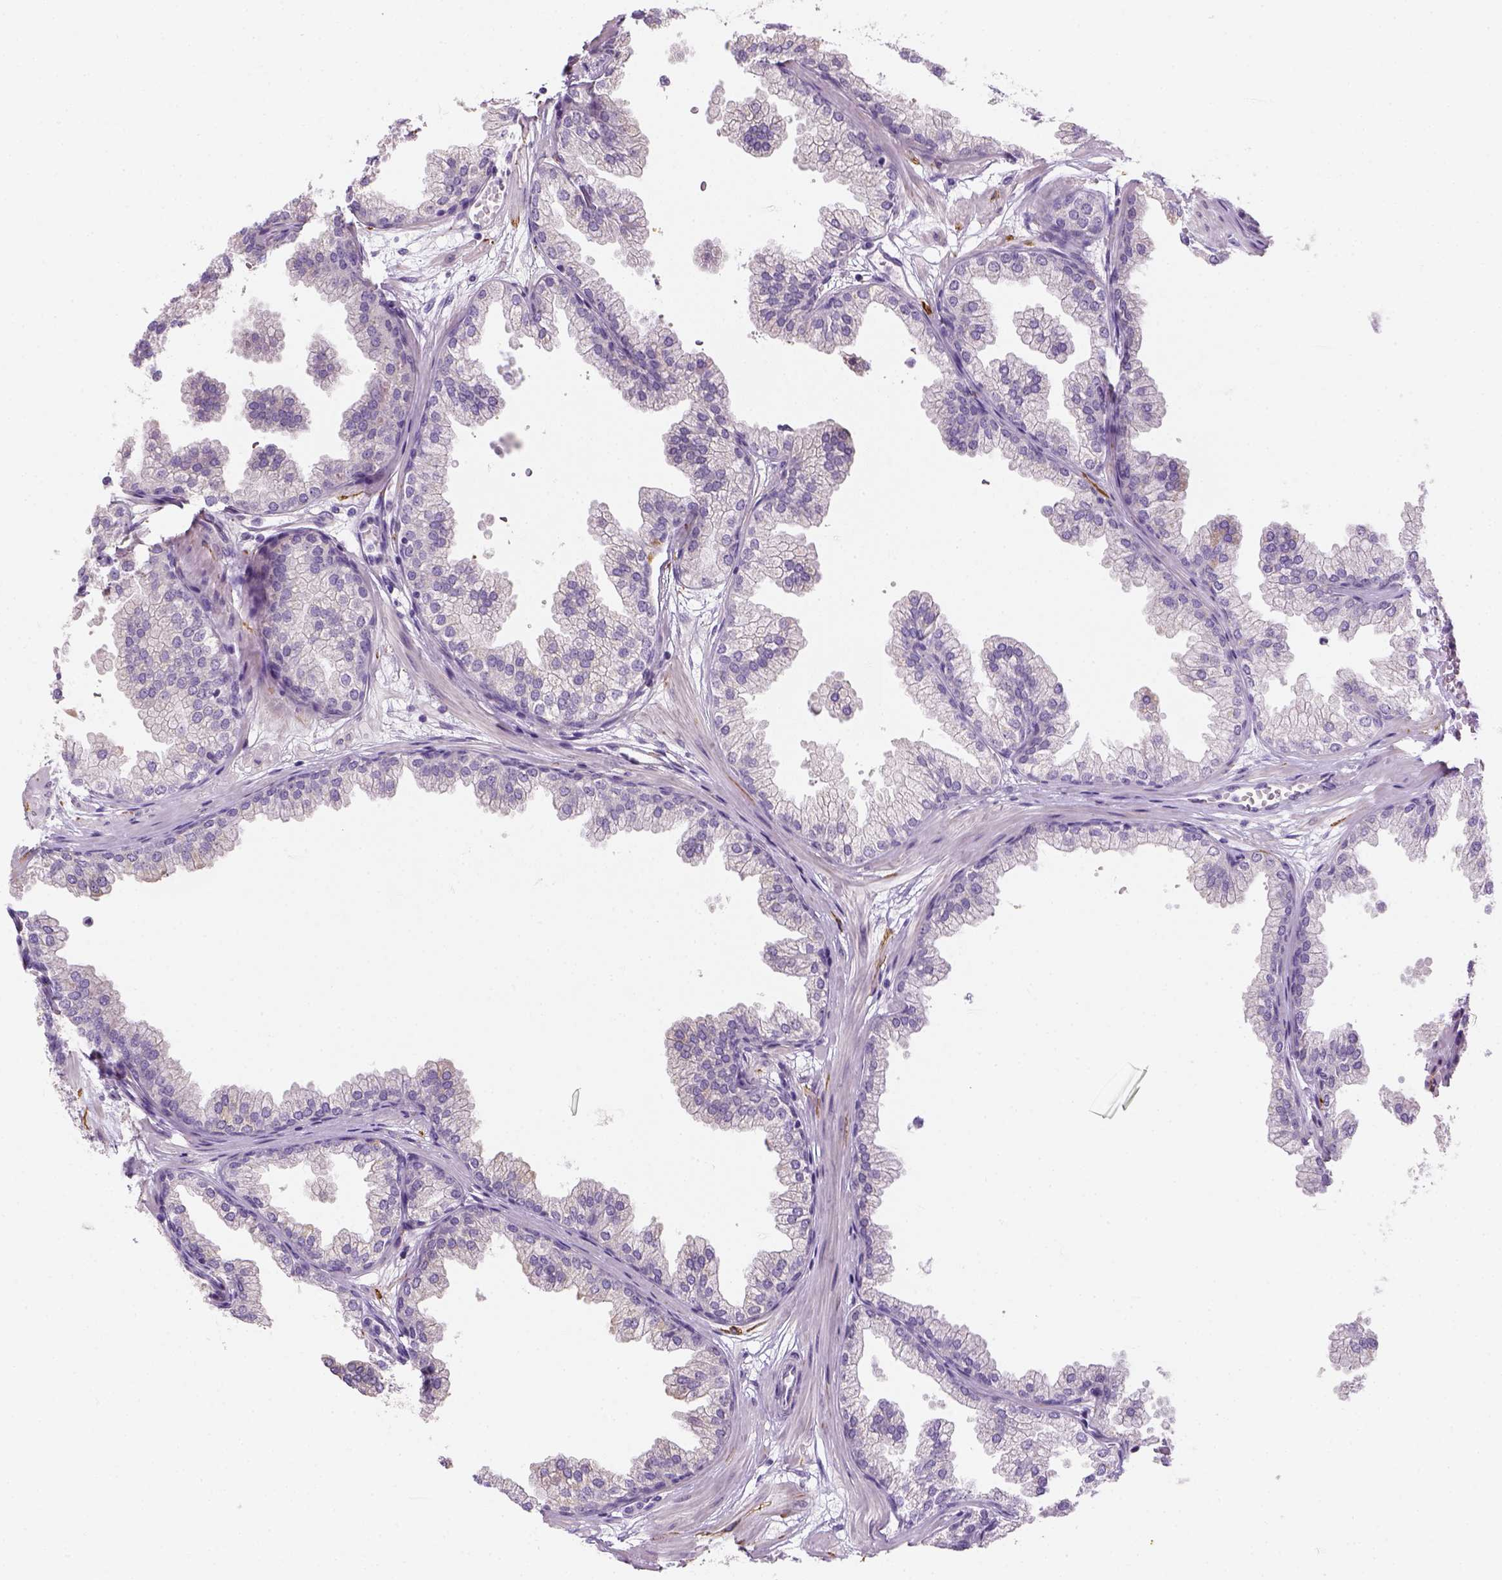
{"staining": {"intensity": "negative", "quantity": "none", "location": "none"}, "tissue": "prostate", "cell_type": "Glandular cells", "image_type": "normal", "snomed": [{"axis": "morphology", "description": "Normal tissue, NOS"}, {"axis": "topography", "description": "Prostate"}], "caption": "The immunohistochemistry histopathology image has no significant staining in glandular cells of prostate.", "gene": "CACNB1", "patient": {"sex": "male", "age": 37}}